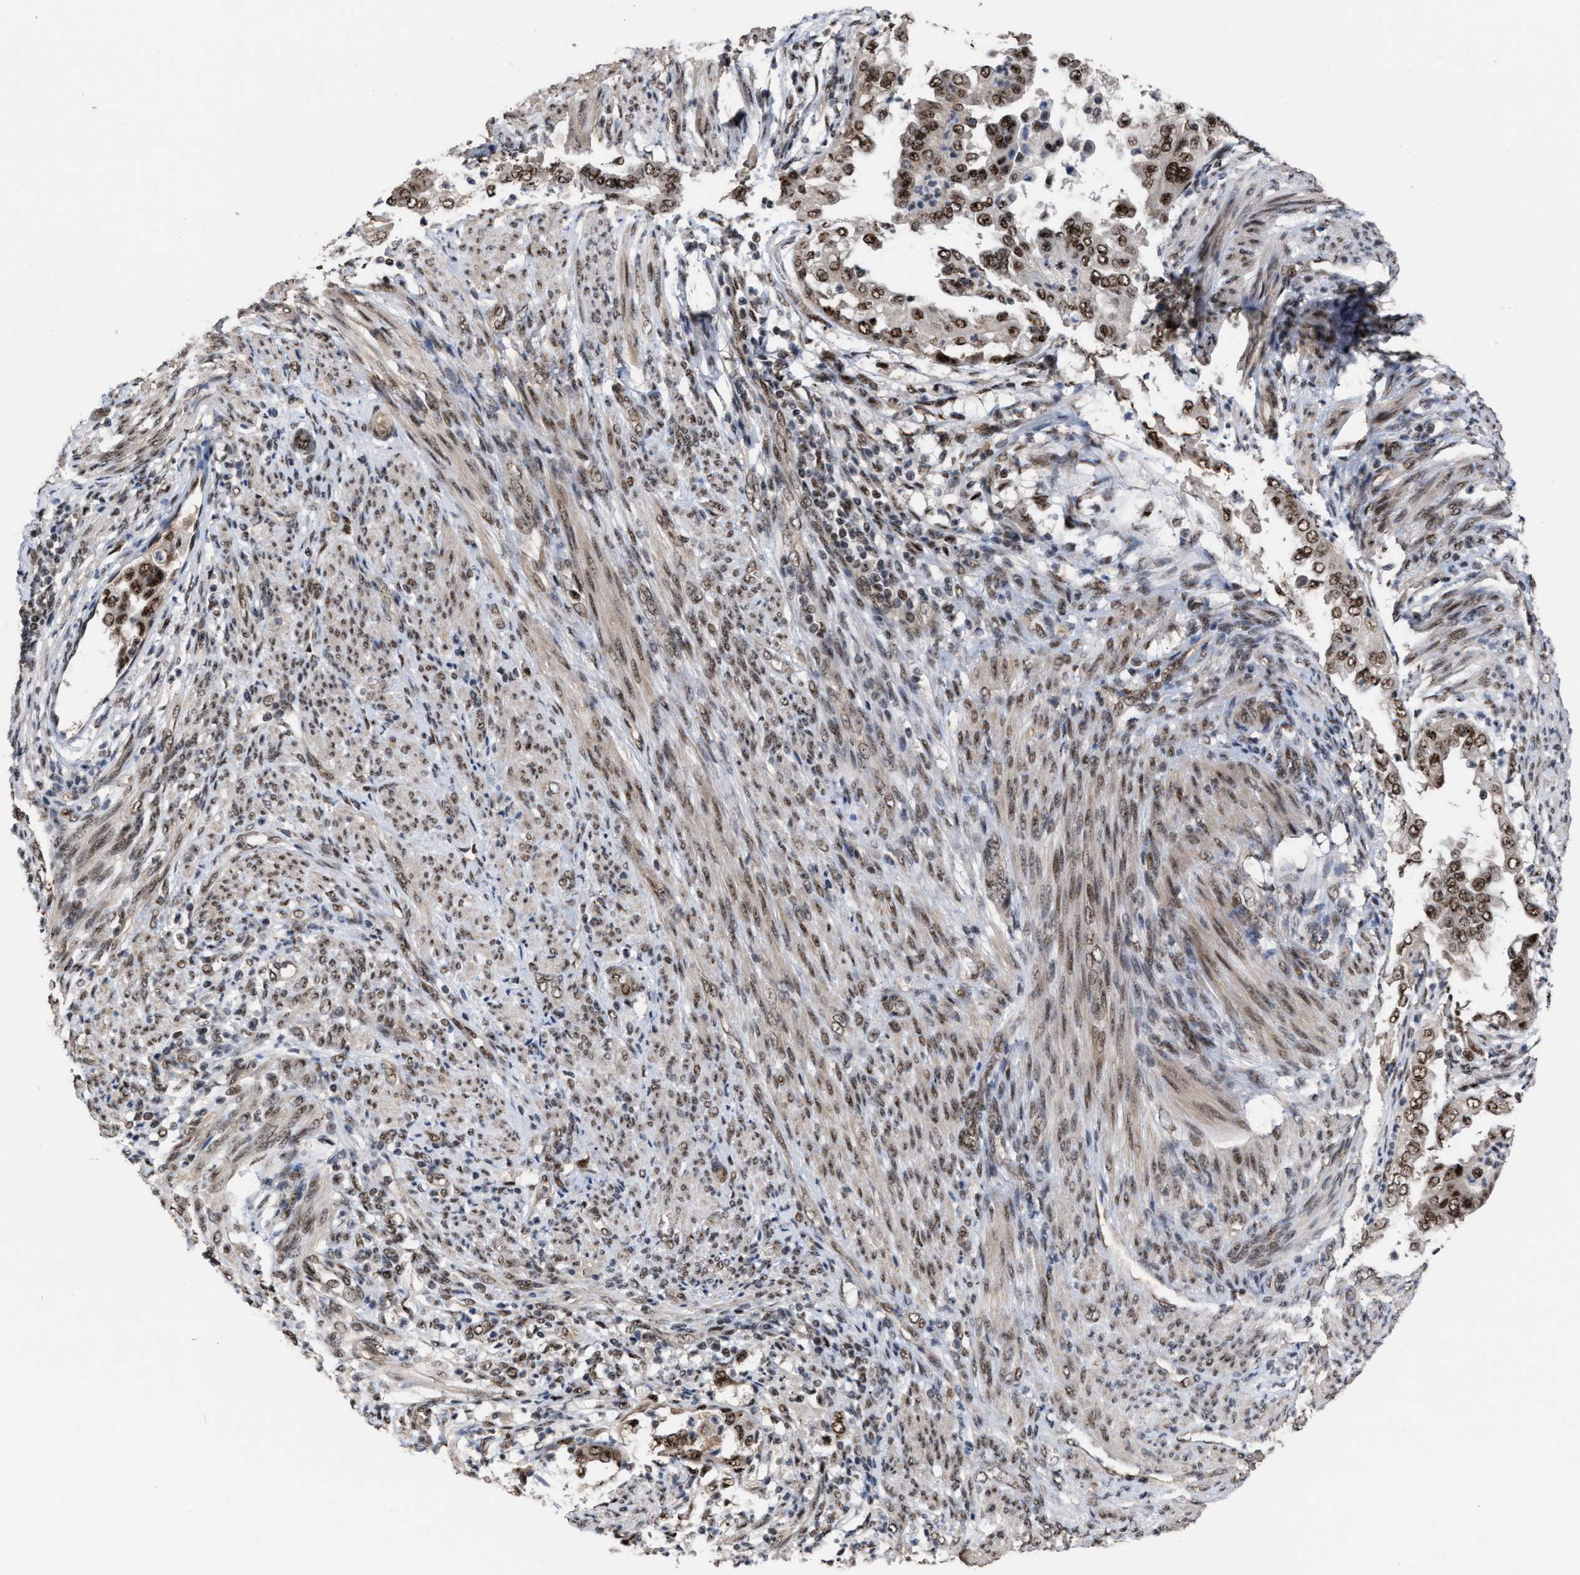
{"staining": {"intensity": "strong", "quantity": ">75%", "location": "nuclear"}, "tissue": "endometrial cancer", "cell_type": "Tumor cells", "image_type": "cancer", "snomed": [{"axis": "morphology", "description": "Adenocarcinoma, NOS"}, {"axis": "topography", "description": "Endometrium"}], "caption": "DAB immunohistochemical staining of human endometrial cancer displays strong nuclear protein positivity in approximately >75% of tumor cells. The protein of interest is stained brown, and the nuclei are stained in blue (DAB IHC with brightfield microscopy, high magnification).", "gene": "EIF4A3", "patient": {"sex": "female", "age": 85}}